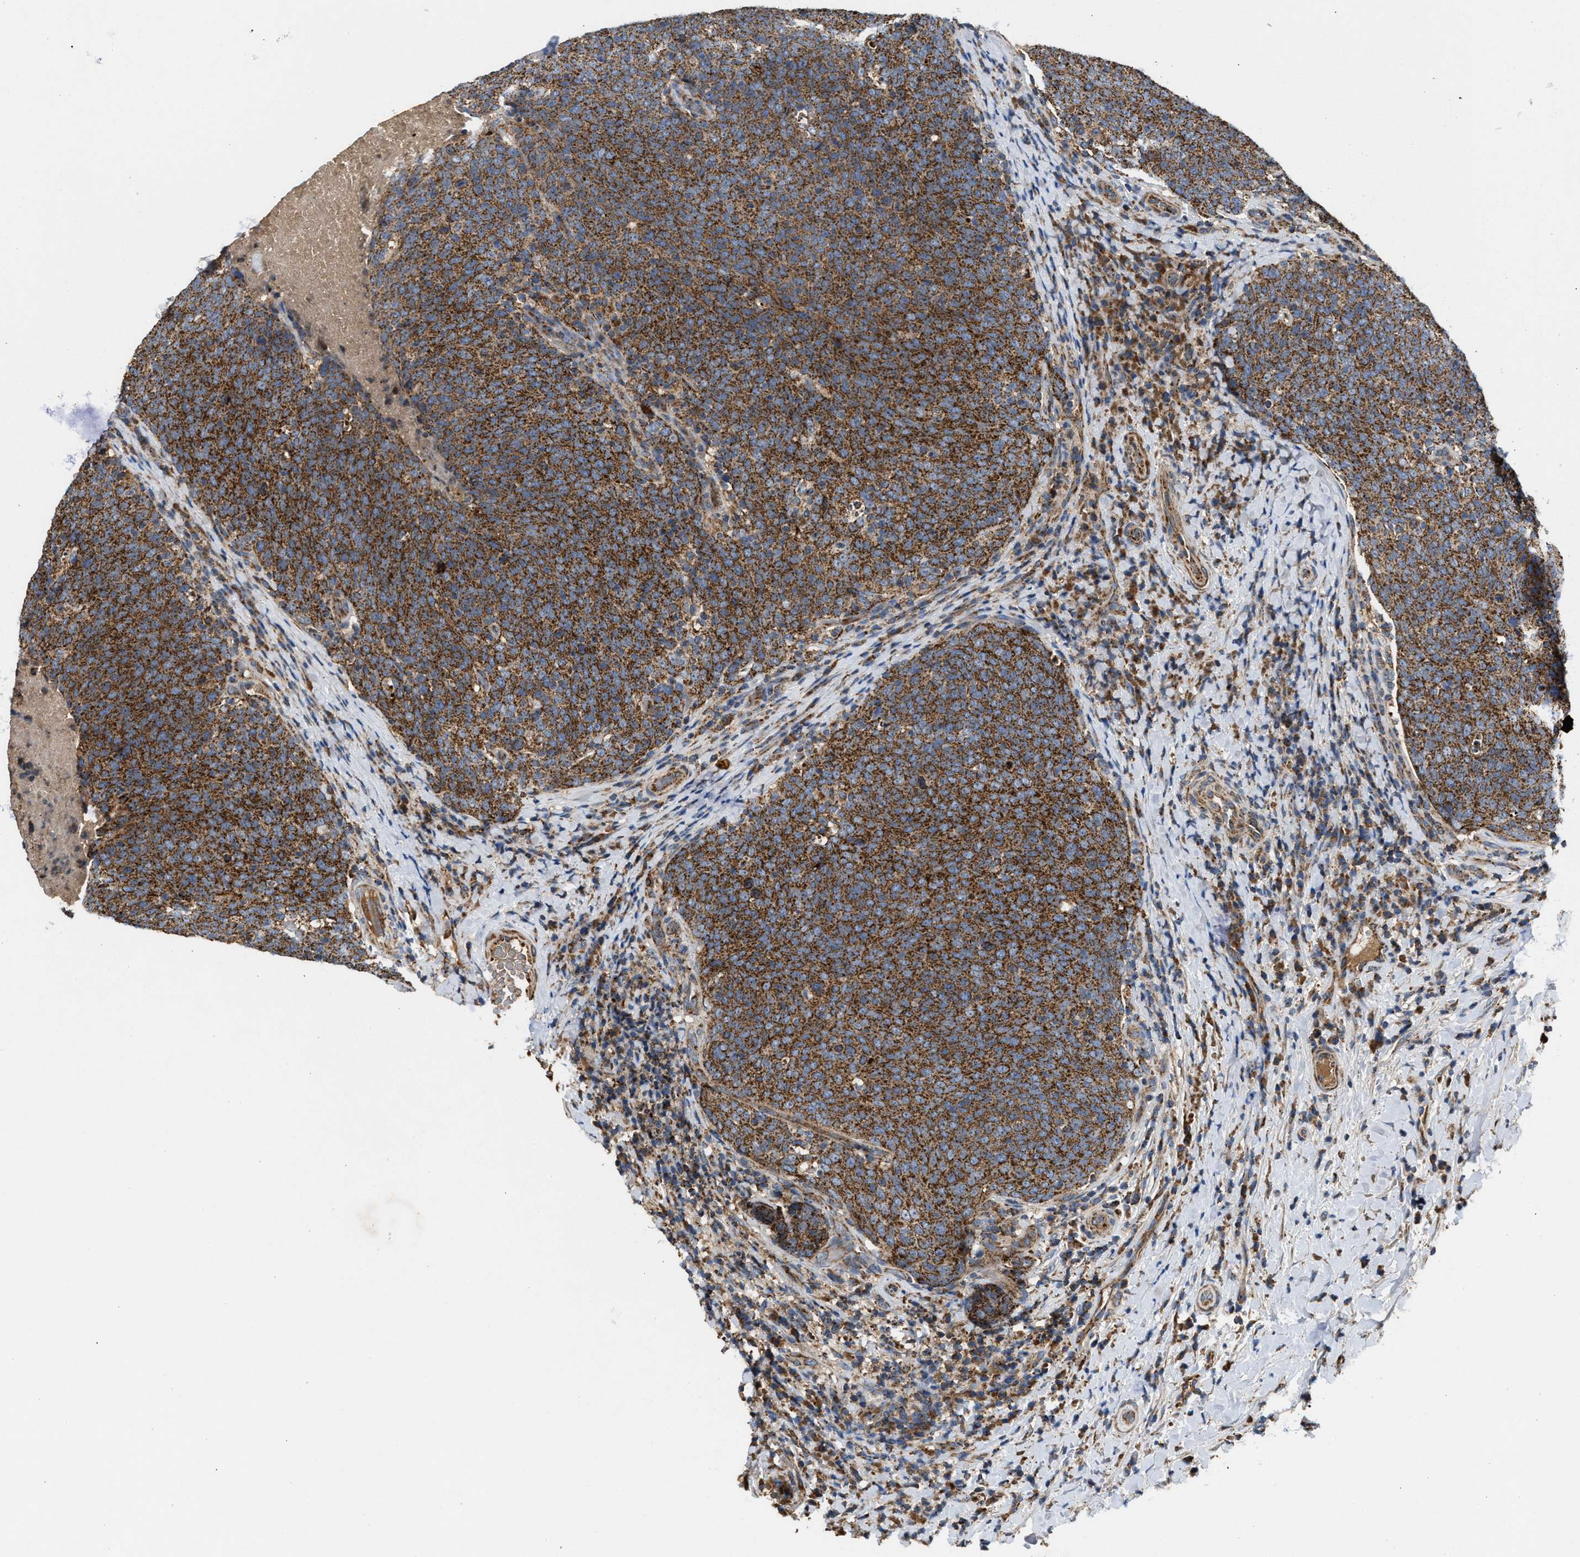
{"staining": {"intensity": "strong", "quantity": ">75%", "location": "cytoplasmic/membranous"}, "tissue": "head and neck cancer", "cell_type": "Tumor cells", "image_type": "cancer", "snomed": [{"axis": "morphology", "description": "Squamous cell carcinoma, NOS"}, {"axis": "morphology", "description": "Squamous cell carcinoma, metastatic, NOS"}, {"axis": "topography", "description": "Lymph node"}, {"axis": "topography", "description": "Head-Neck"}], "caption": "Immunohistochemistry staining of metastatic squamous cell carcinoma (head and neck), which displays high levels of strong cytoplasmic/membranous staining in about >75% of tumor cells indicating strong cytoplasmic/membranous protein positivity. The staining was performed using DAB (3,3'-diaminobenzidine) (brown) for protein detection and nuclei were counterstained in hematoxylin (blue).", "gene": "TACO1", "patient": {"sex": "male", "age": 62}}